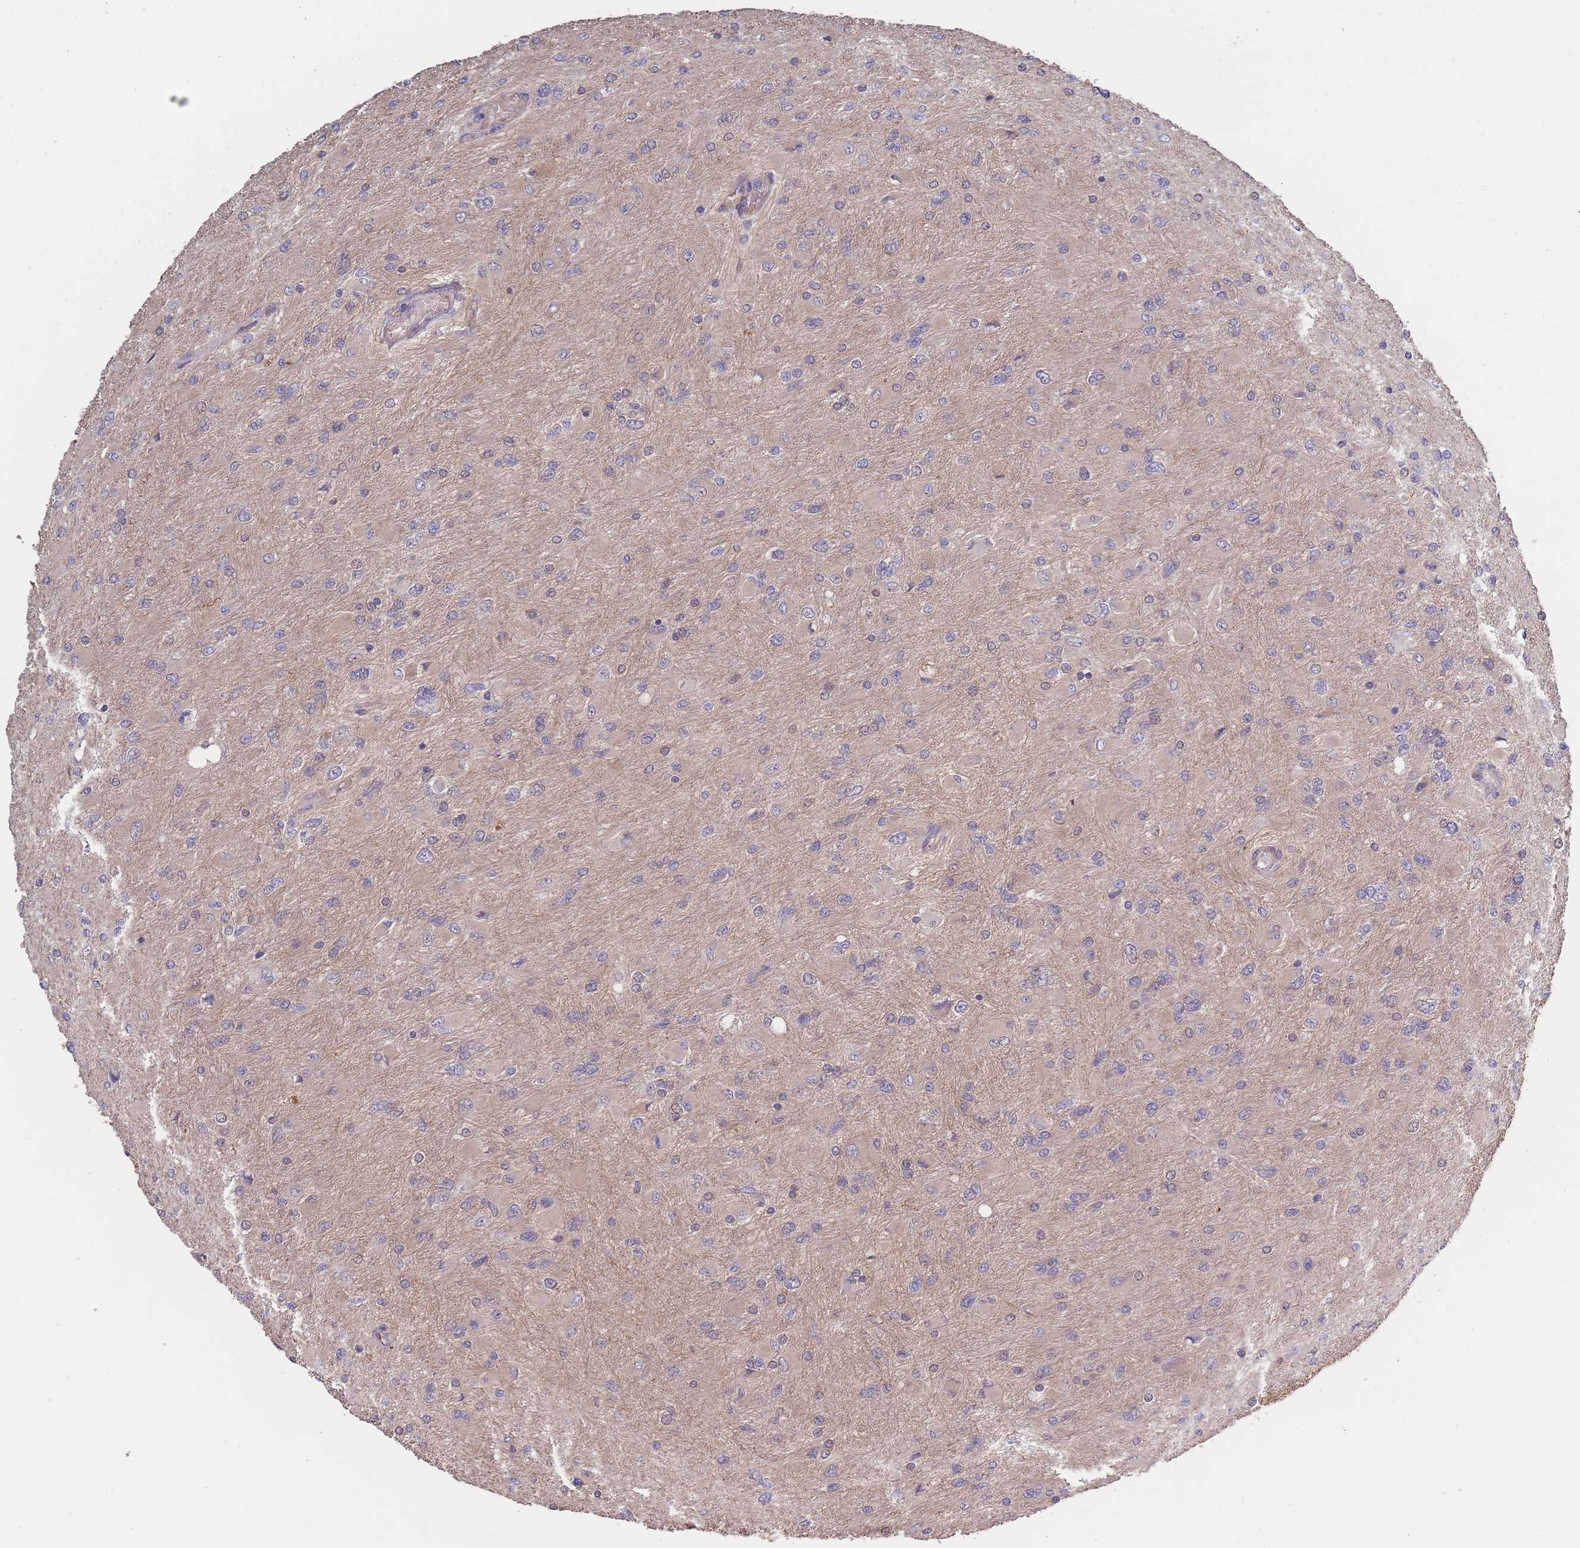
{"staining": {"intensity": "negative", "quantity": "none", "location": "none"}, "tissue": "glioma", "cell_type": "Tumor cells", "image_type": "cancer", "snomed": [{"axis": "morphology", "description": "Glioma, malignant, High grade"}, {"axis": "topography", "description": "Cerebral cortex"}], "caption": "This photomicrograph is of glioma stained with IHC to label a protein in brown with the nuclei are counter-stained blue. There is no positivity in tumor cells.", "gene": "KIAA1755", "patient": {"sex": "female", "age": 36}}